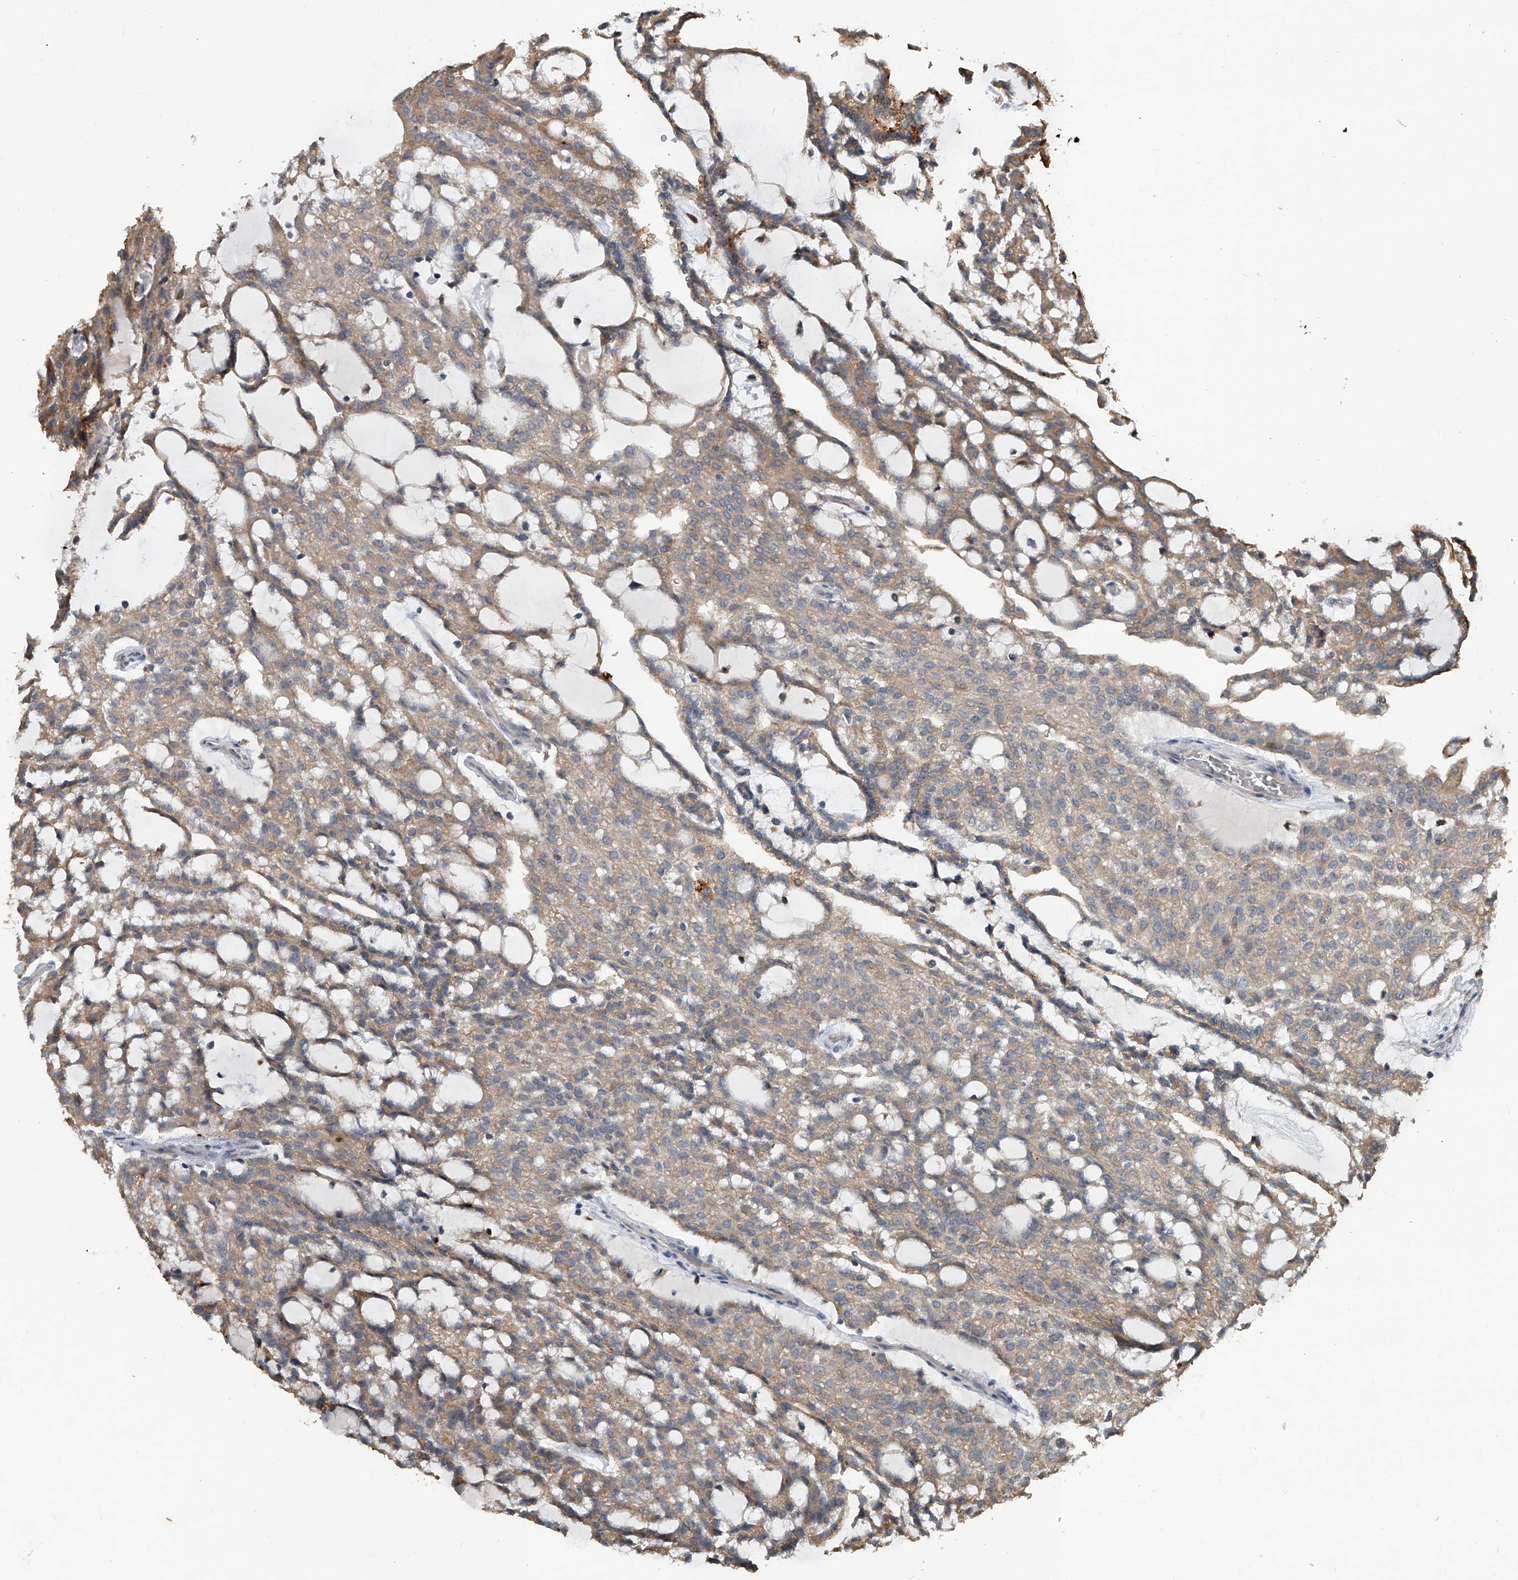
{"staining": {"intensity": "weak", "quantity": ">75%", "location": "cytoplasmic/membranous"}, "tissue": "renal cancer", "cell_type": "Tumor cells", "image_type": "cancer", "snomed": [{"axis": "morphology", "description": "Adenocarcinoma, NOS"}, {"axis": "topography", "description": "Kidney"}], "caption": "Renal adenocarcinoma stained with a brown dye exhibits weak cytoplasmic/membranous positive staining in about >75% of tumor cells.", "gene": "DOCK9", "patient": {"sex": "male", "age": 63}}